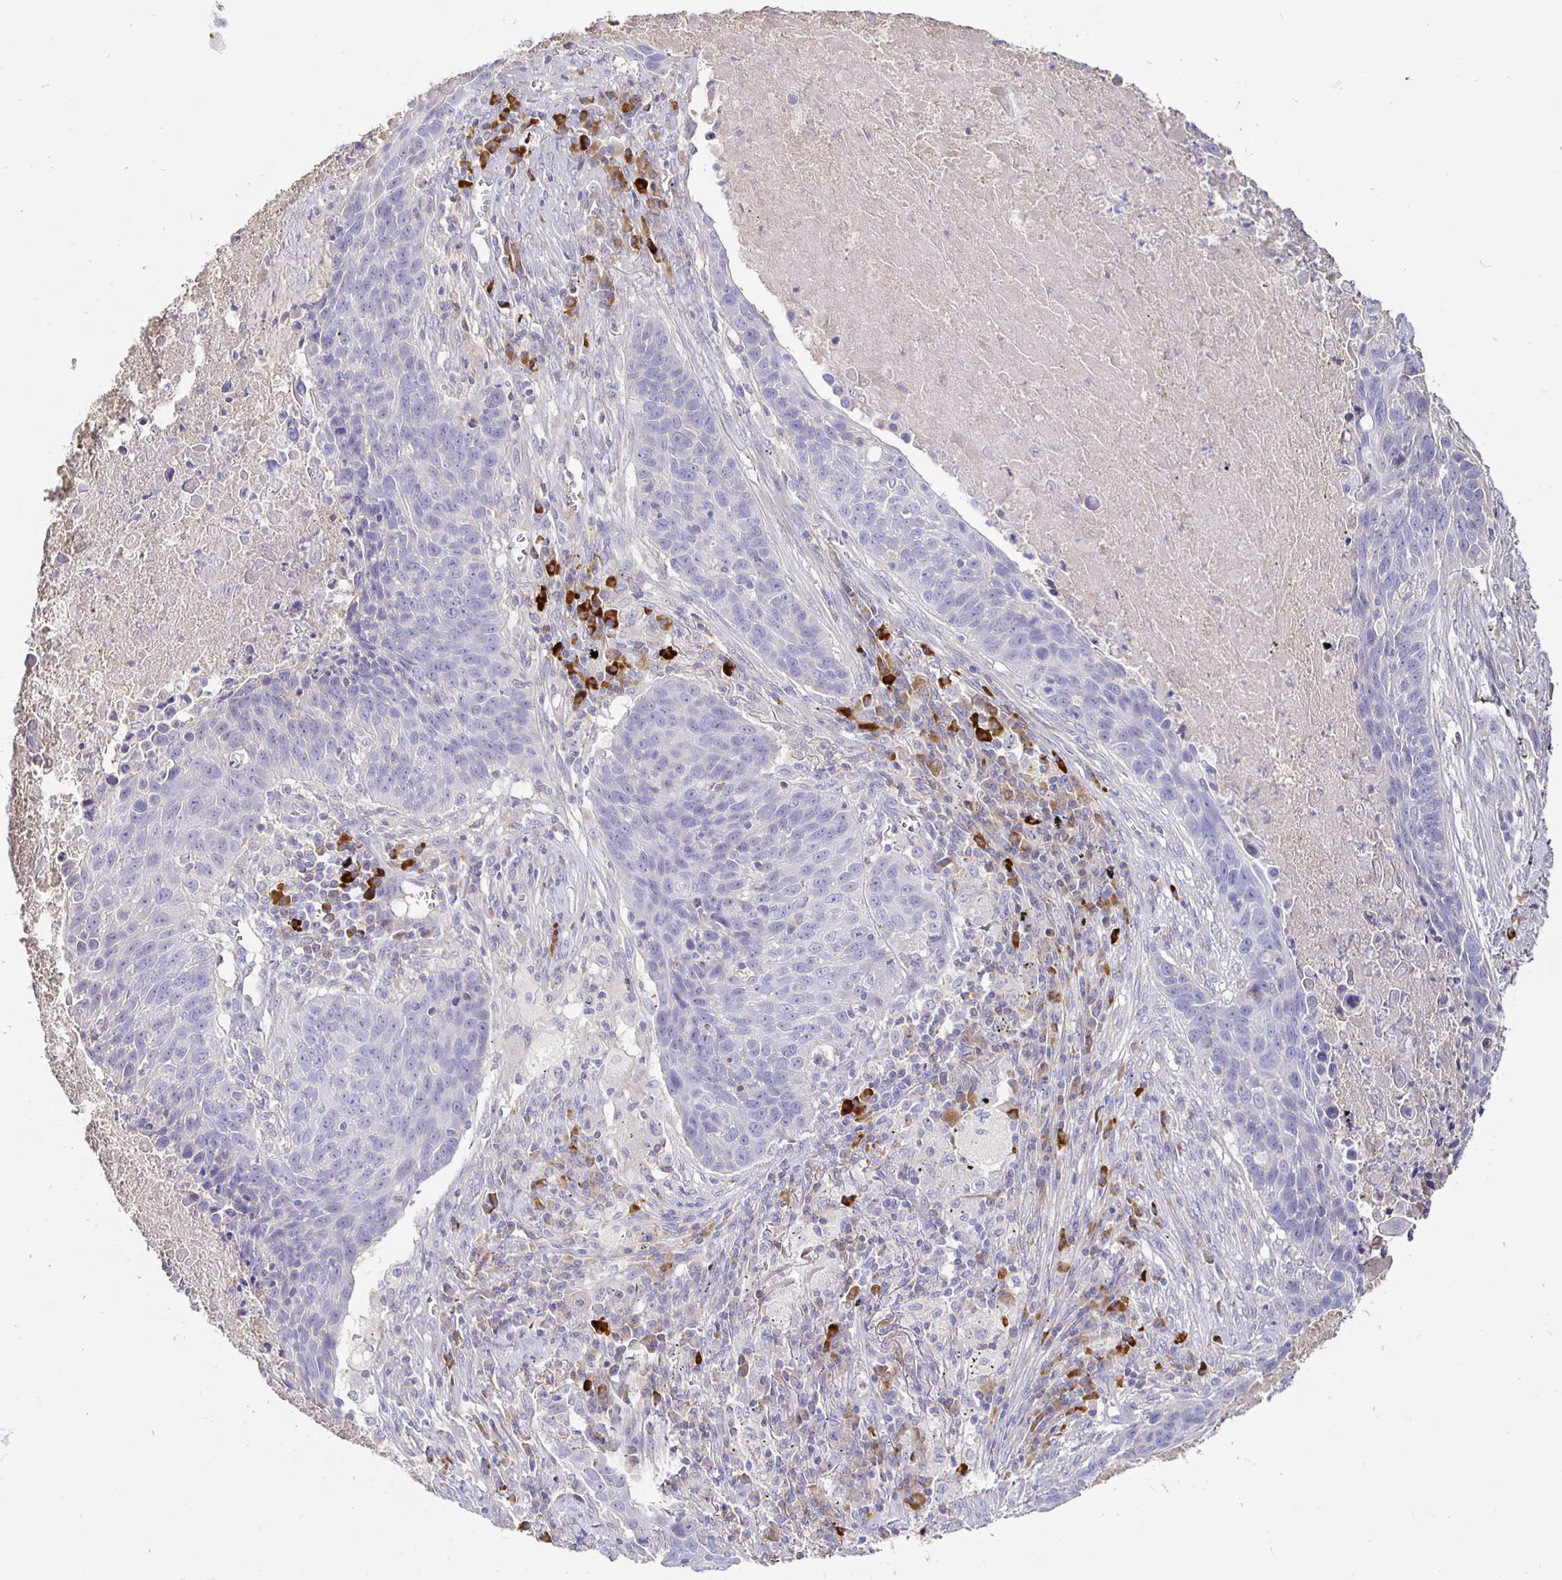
{"staining": {"intensity": "negative", "quantity": "none", "location": "none"}, "tissue": "lung cancer", "cell_type": "Tumor cells", "image_type": "cancer", "snomed": [{"axis": "morphology", "description": "Squamous cell carcinoma, NOS"}, {"axis": "topography", "description": "Lung"}], "caption": "There is no significant expression in tumor cells of lung cancer.", "gene": "CXCR3", "patient": {"sex": "male", "age": 78}}